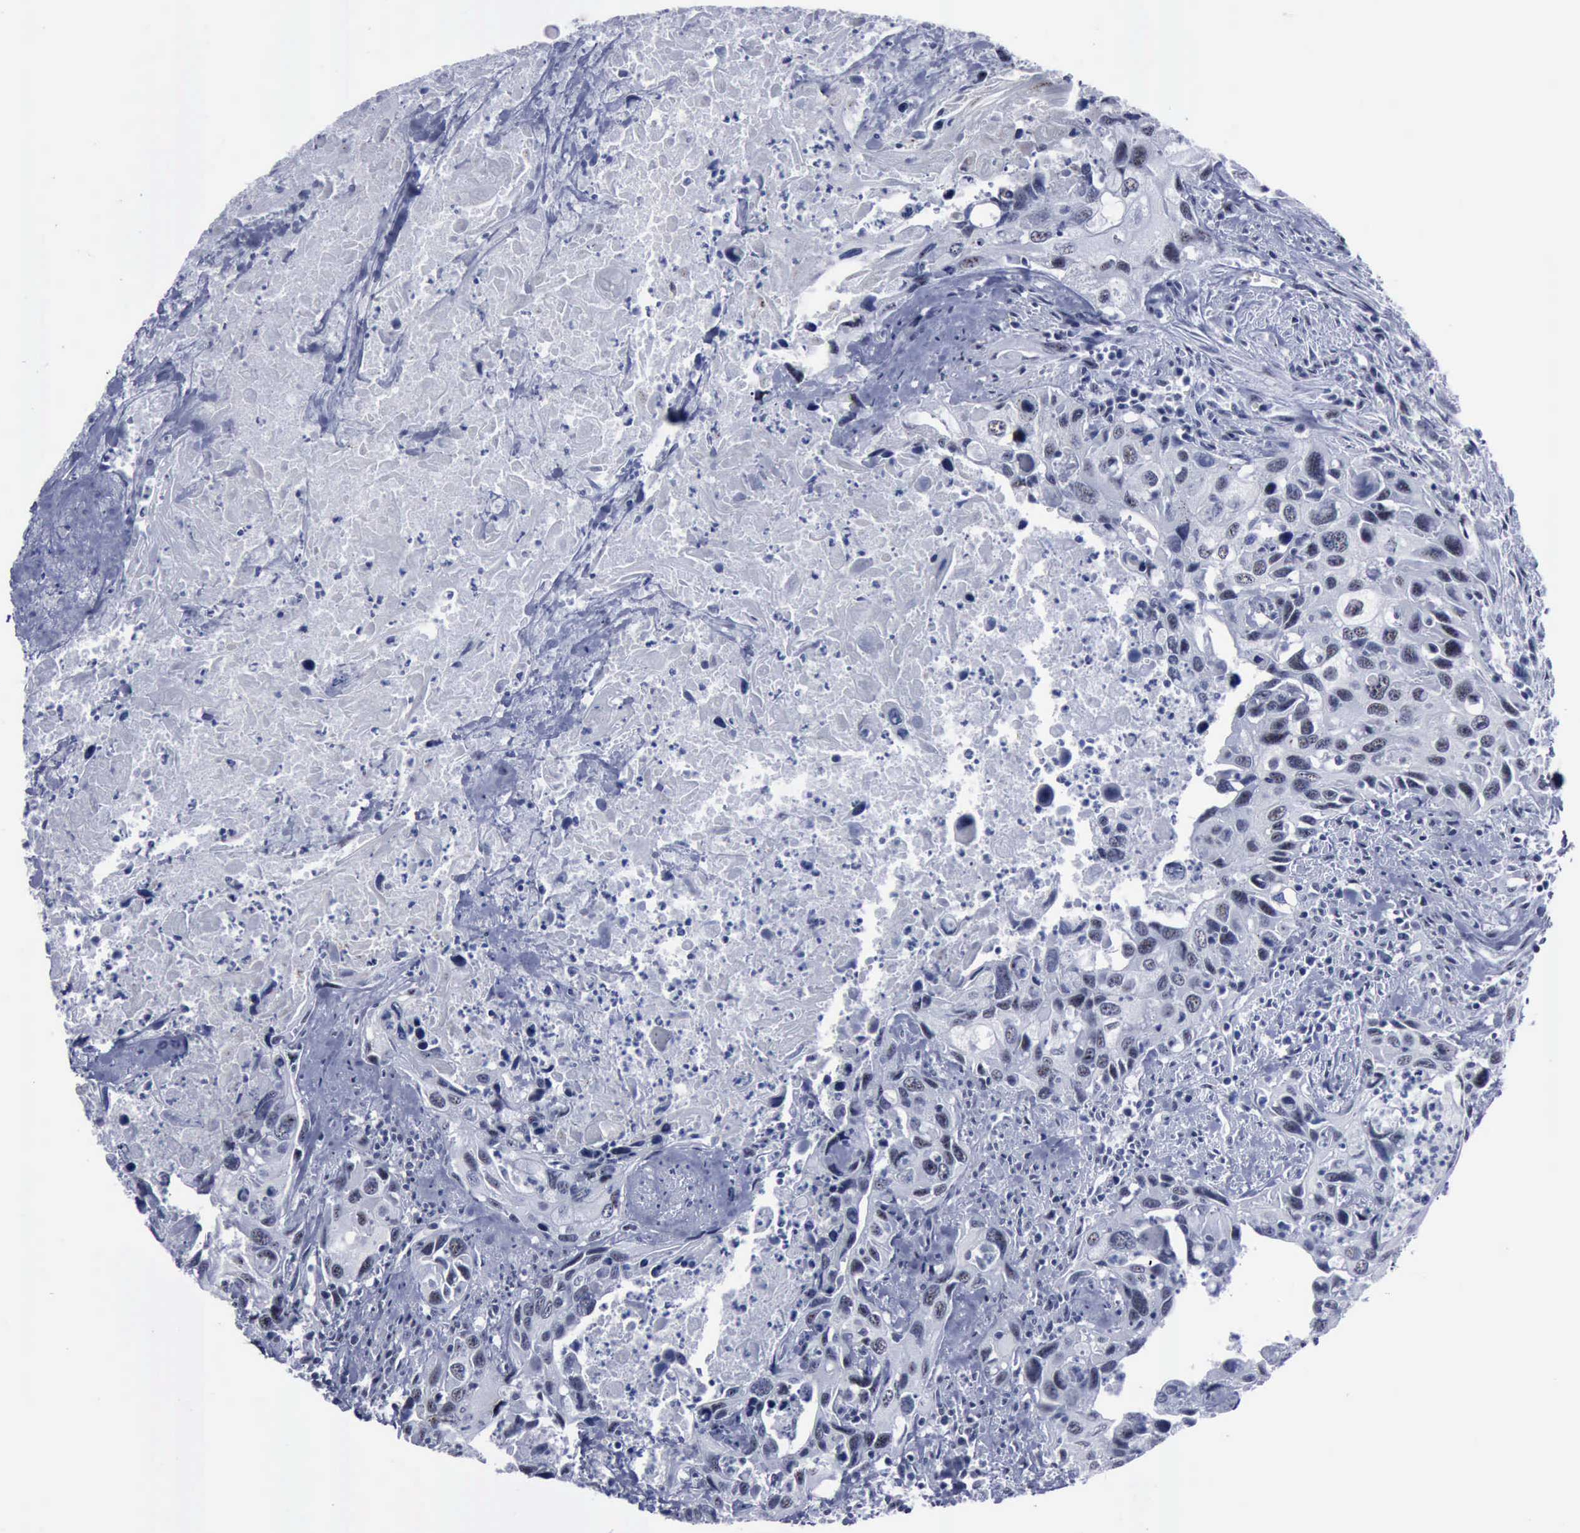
{"staining": {"intensity": "negative", "quantity": "none", "location": "none"}, "tissue": "urothelial cancer", "cell_type": "Tumor cells", "image_type": "cancer", "snomed": [{"axis": "morphology", "description": "Urothelial carcinoma, High grade"}, {"axis": "topography", "description": "Urinary bladder"}], "caption": "A histopathology image of urothelial carcinoma (high-grade) stained for a protein exhibits no brown staining in tumor cells.", "gene": "BRD1", "patient": {"sex": "male", "age": 71}}